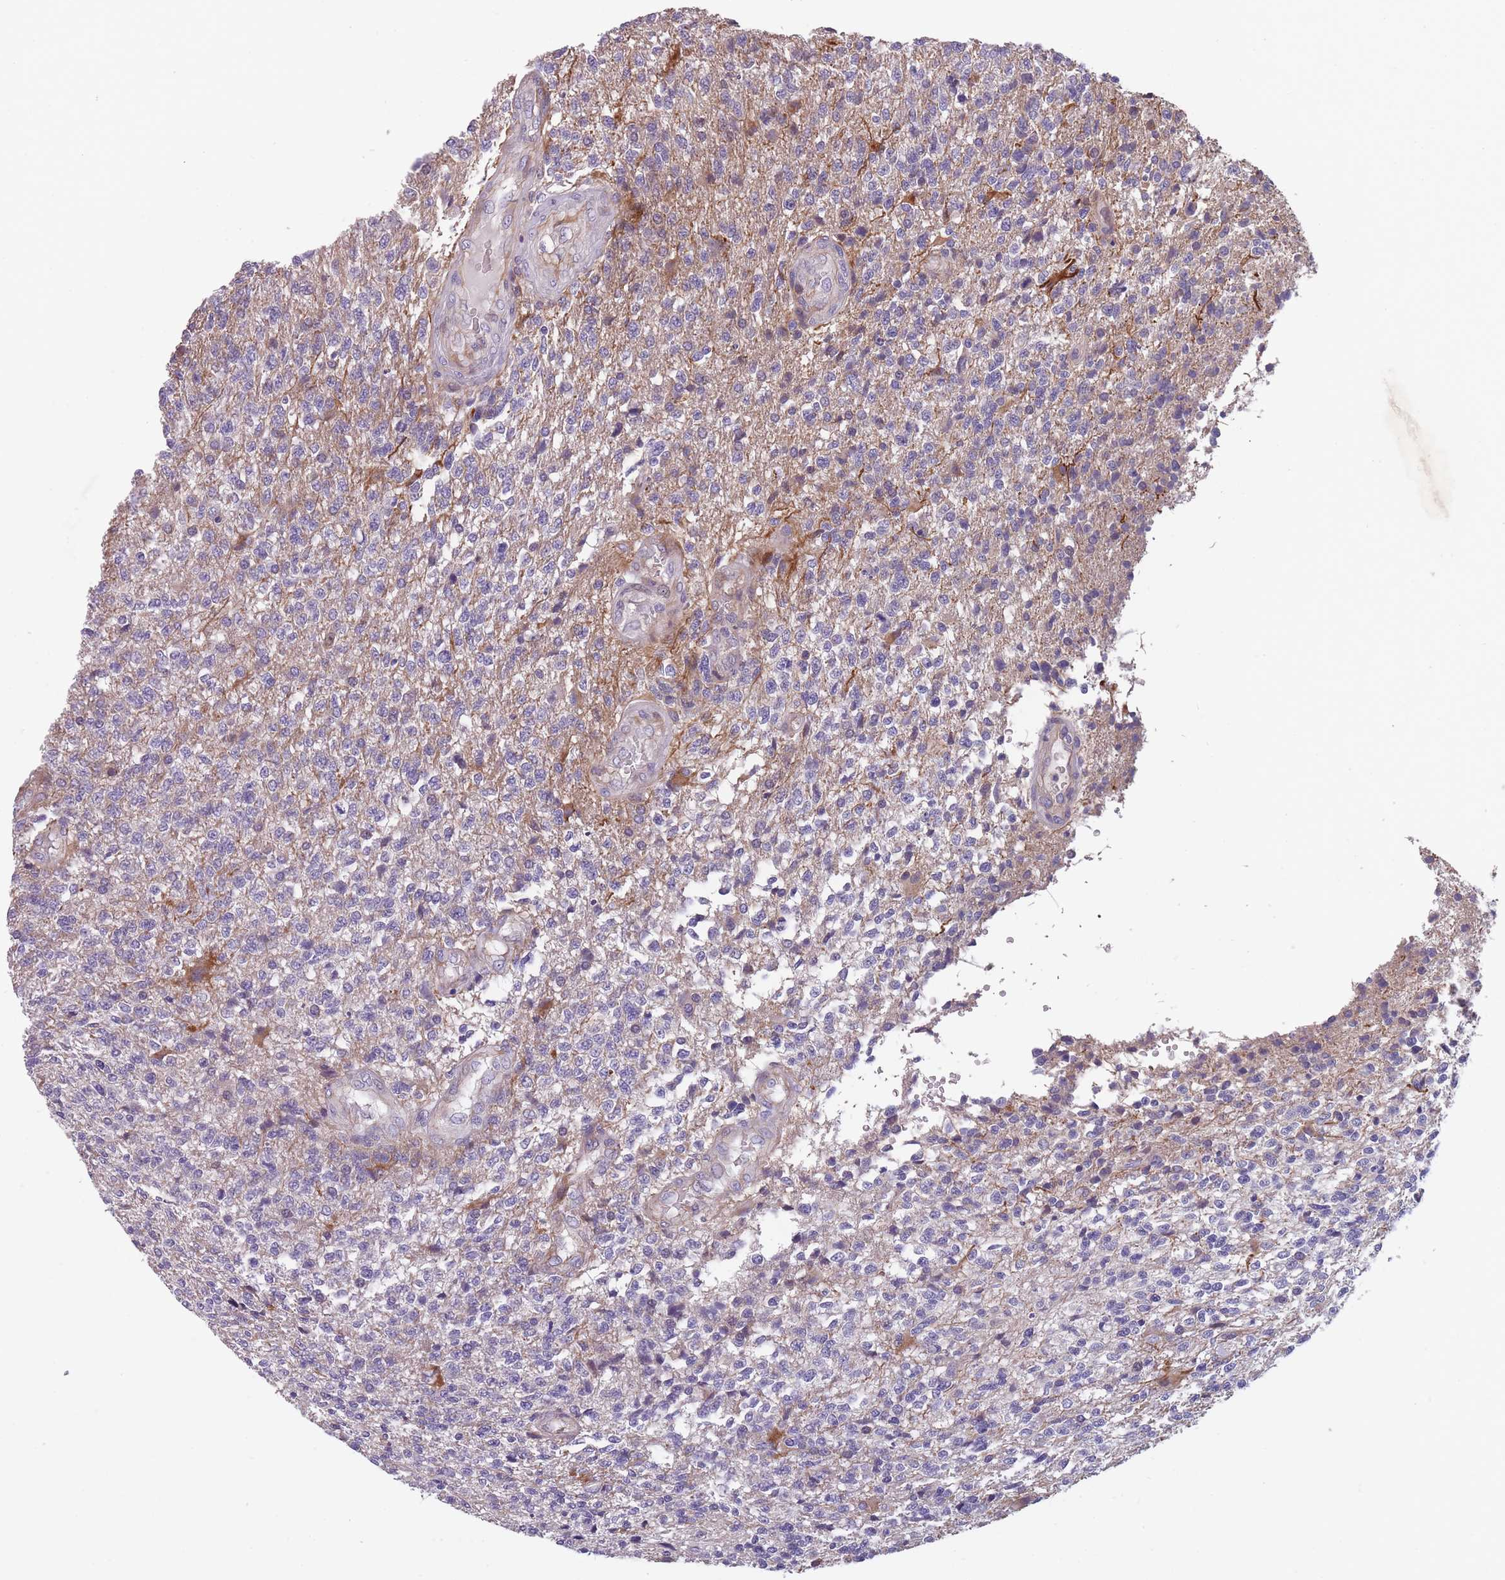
{"staining": {"intensity": "negative", "quantity": "none", "location": "none"}, "tissue": "glioma", "cell_type": "Tumor cells", "image_type": "cancer", "snomed": [{"axis": "morphology", "description": "Glioma, malignant, High grade"}, {"axis": "topography", "description": "Brain"}], "caption": "High power microscopy micrograph of an immunohistochemistry photomicrograph of malignant glioma (high-grade), revealing no significant positivity in tumor cells.", "gene": "FAM83F", "patient": {"sex": "male", "age": 56}}